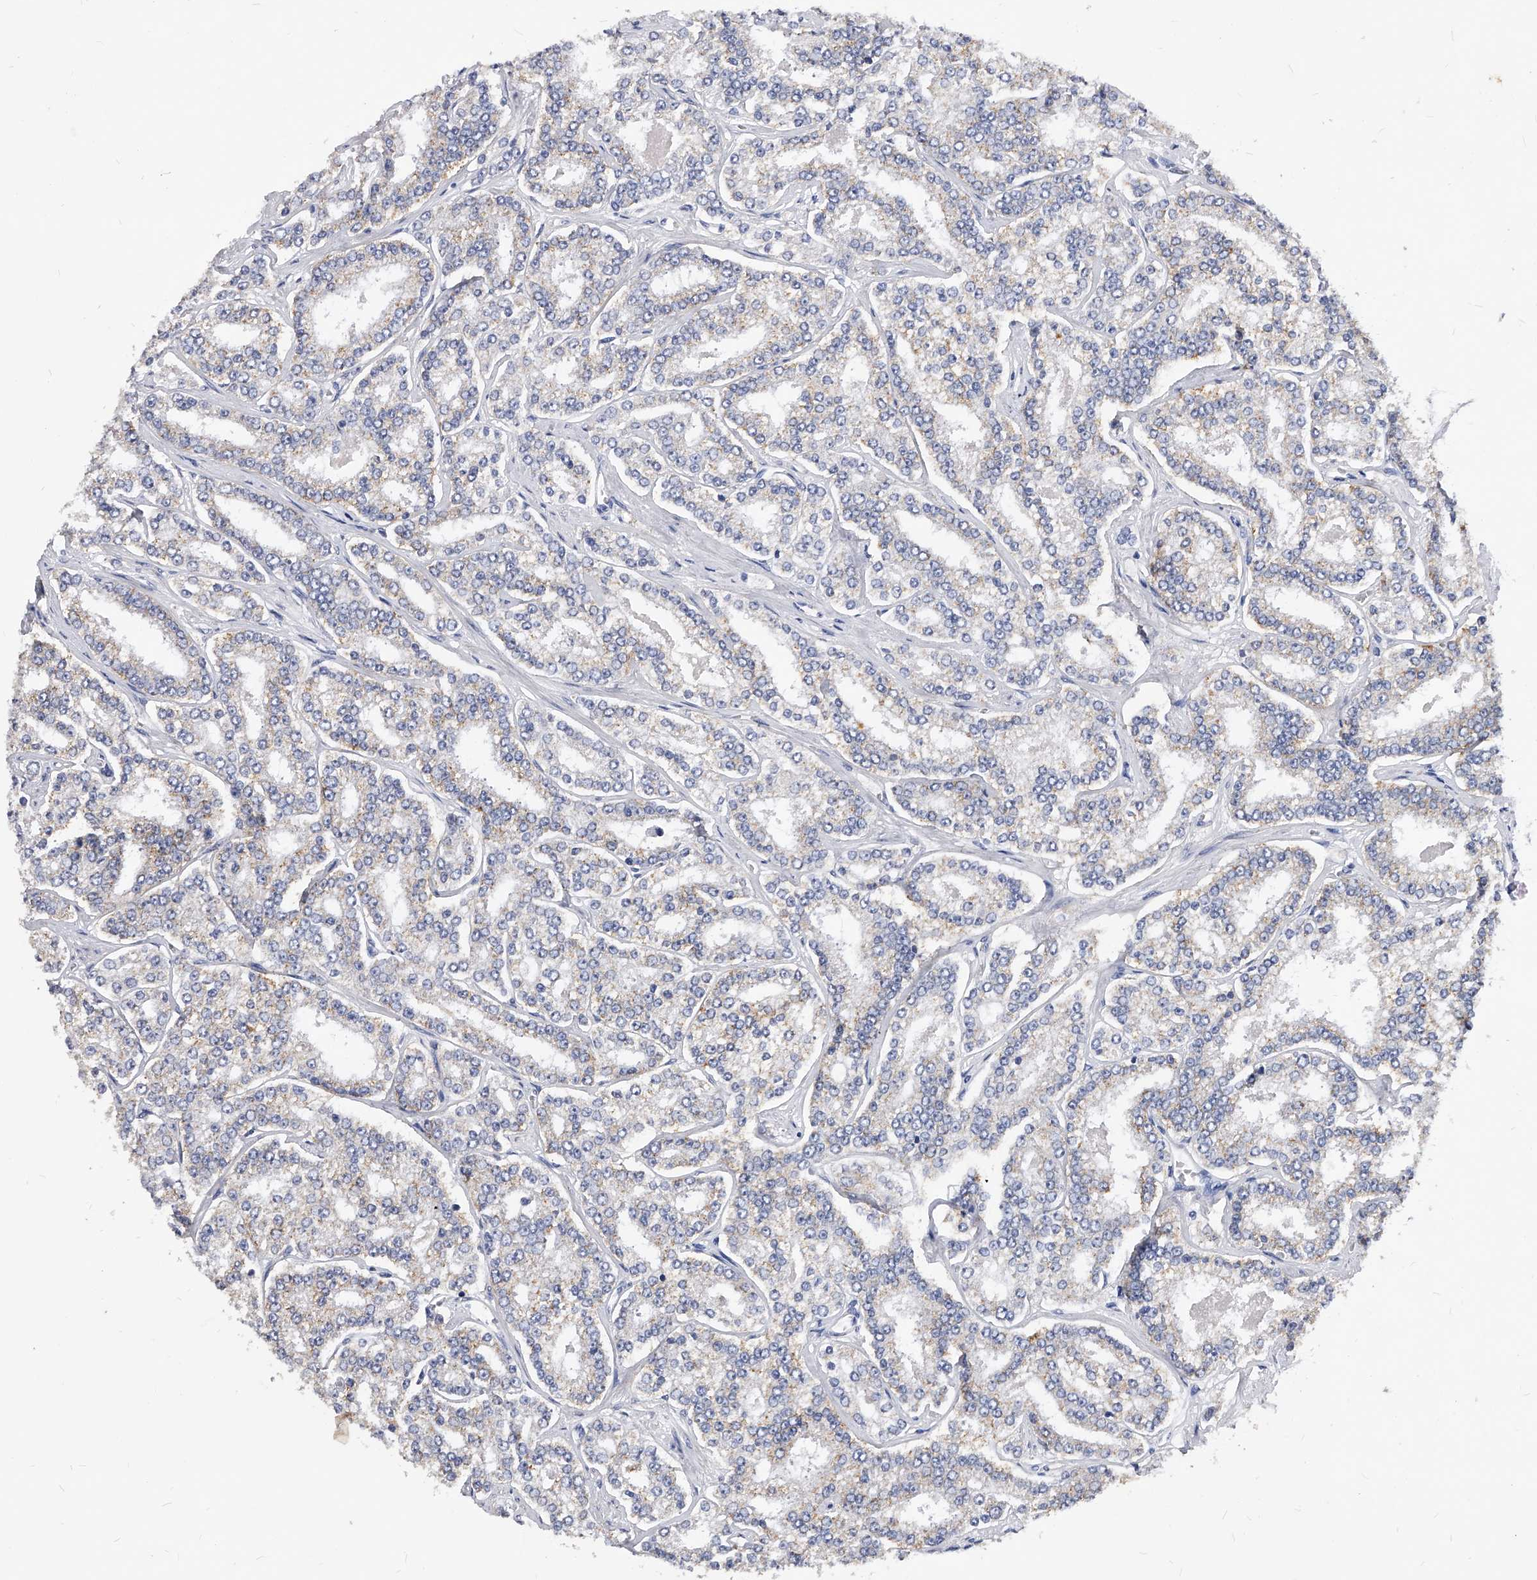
{"staining": {"intensity": "weak", "quantity": "<25%", "location": "cytoplasmic/membranous"}, "tissue": "prostate cancer", "cell_type": "Tumor cells", "image_type": "cancer", "snomed": [{"axis": "morphology", "description": "Normal tissue, NOS"}, {"axis": "morphology", "description": "Adenocarcinoma, High grade"}, {"axis": "topography", "description": "Prostate"}], "caption": "Tumor cells are negative for brown protein staining in high-grade adenocarcinoma (prostate).", "gene": "ZNF529", "patient": {"sex": "male", "age": 83}}